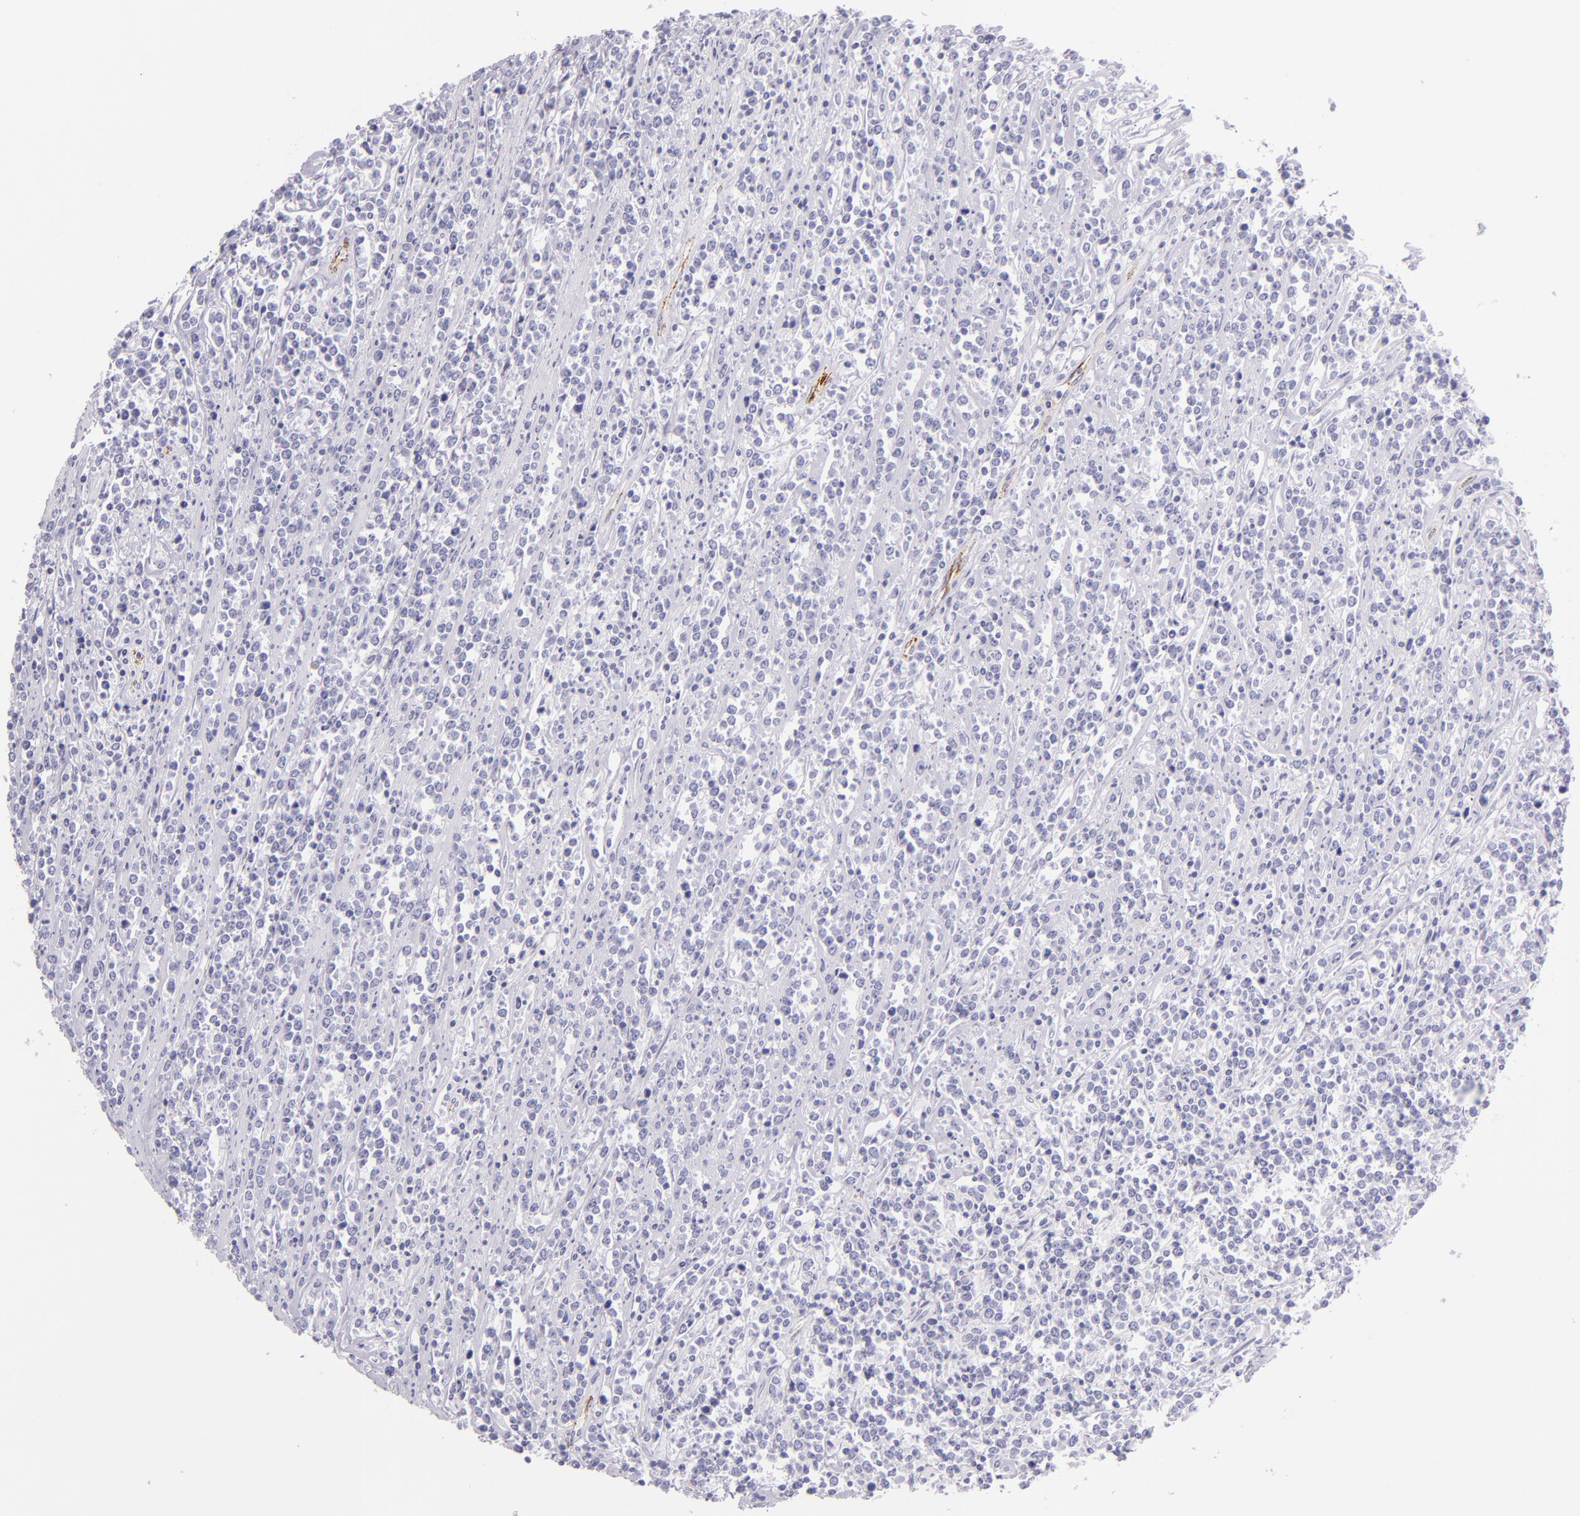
{"staining": {"intensity": "negative", "quantity": "none", "location": "none"}, "tissue": "lymphoma", "cell_type": "Tumor cells", "image_type": "cancer", "snomed": [{"axis": "morphology", "description": "Malignant lymphoma, non-Hodgkin's type, High grade"}, {"axis": "topography", "description": "Small intestine"}, {"axis": "topography", "description": "Colon"}], "caption": "Immunohistochemical staining of malignant lymphoma, non-Hodgkin's type (high-grade) displays no significant positivity in tumor cells. (DAB immunohistochemistry (IHC) visualized using brightfield microscopy, high magnification).", "gene": "SELP", "patient": {"sex": "male", "age": 8}}